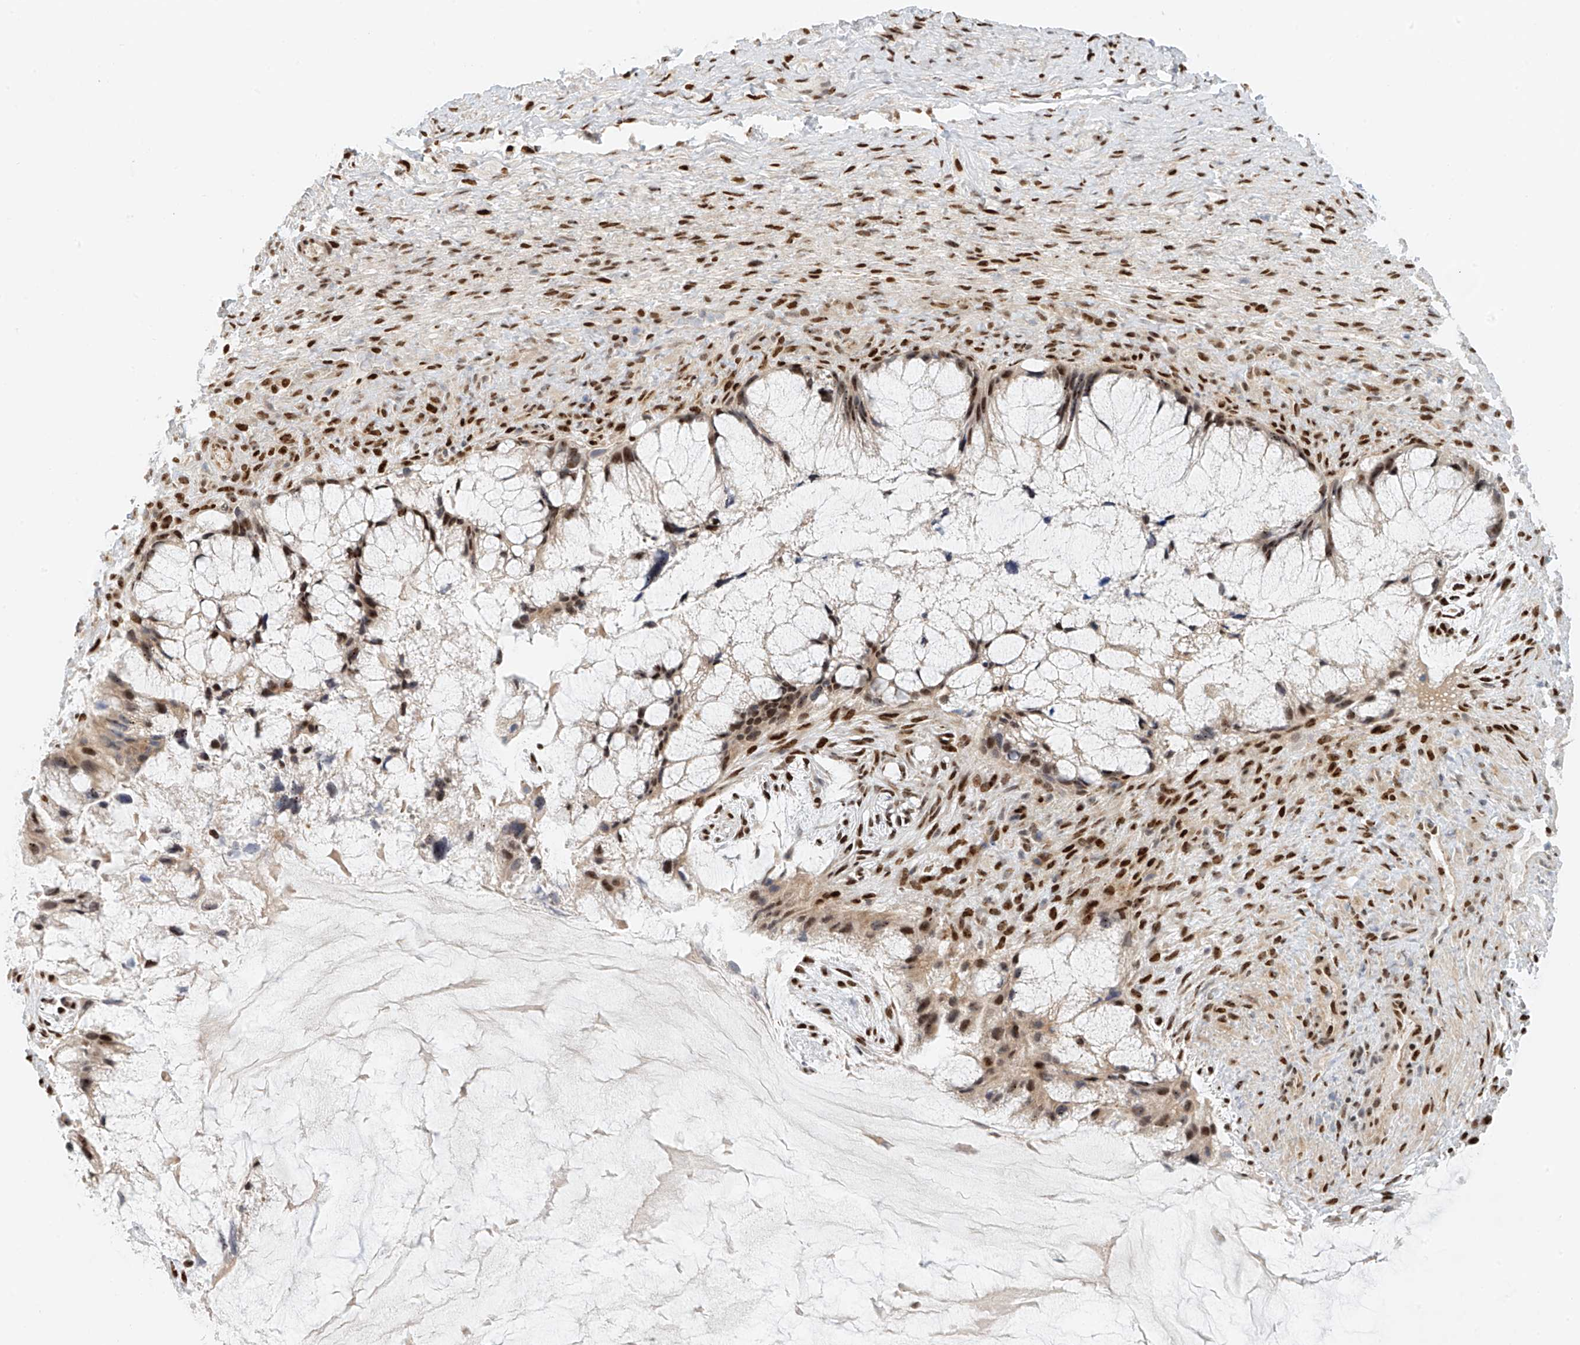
{"staining": {"intensity": "moderate", "quantity": ">75%", "location": "nuclear"}, "tissue": "ovarian cancer", "cell_type": "Tumor cells", "image_type": "cancer", "snomed": [{"axis": "morphology", "description": "Cystadenocarcinoma, mucinous, NOS"}, {"axis": "topography", "description": "Ovary"}], "caption": "Immunohistochemistry (IHC) of ovarian cancer exhibits medium levels of moderate nuclear positivity in approximately >75% of tumor cells. The protein of interest is shown in brown color, while the nuclei are stained blue.", "gene": "ZNF514", "patient": {"sex": "female", "age": 37}}